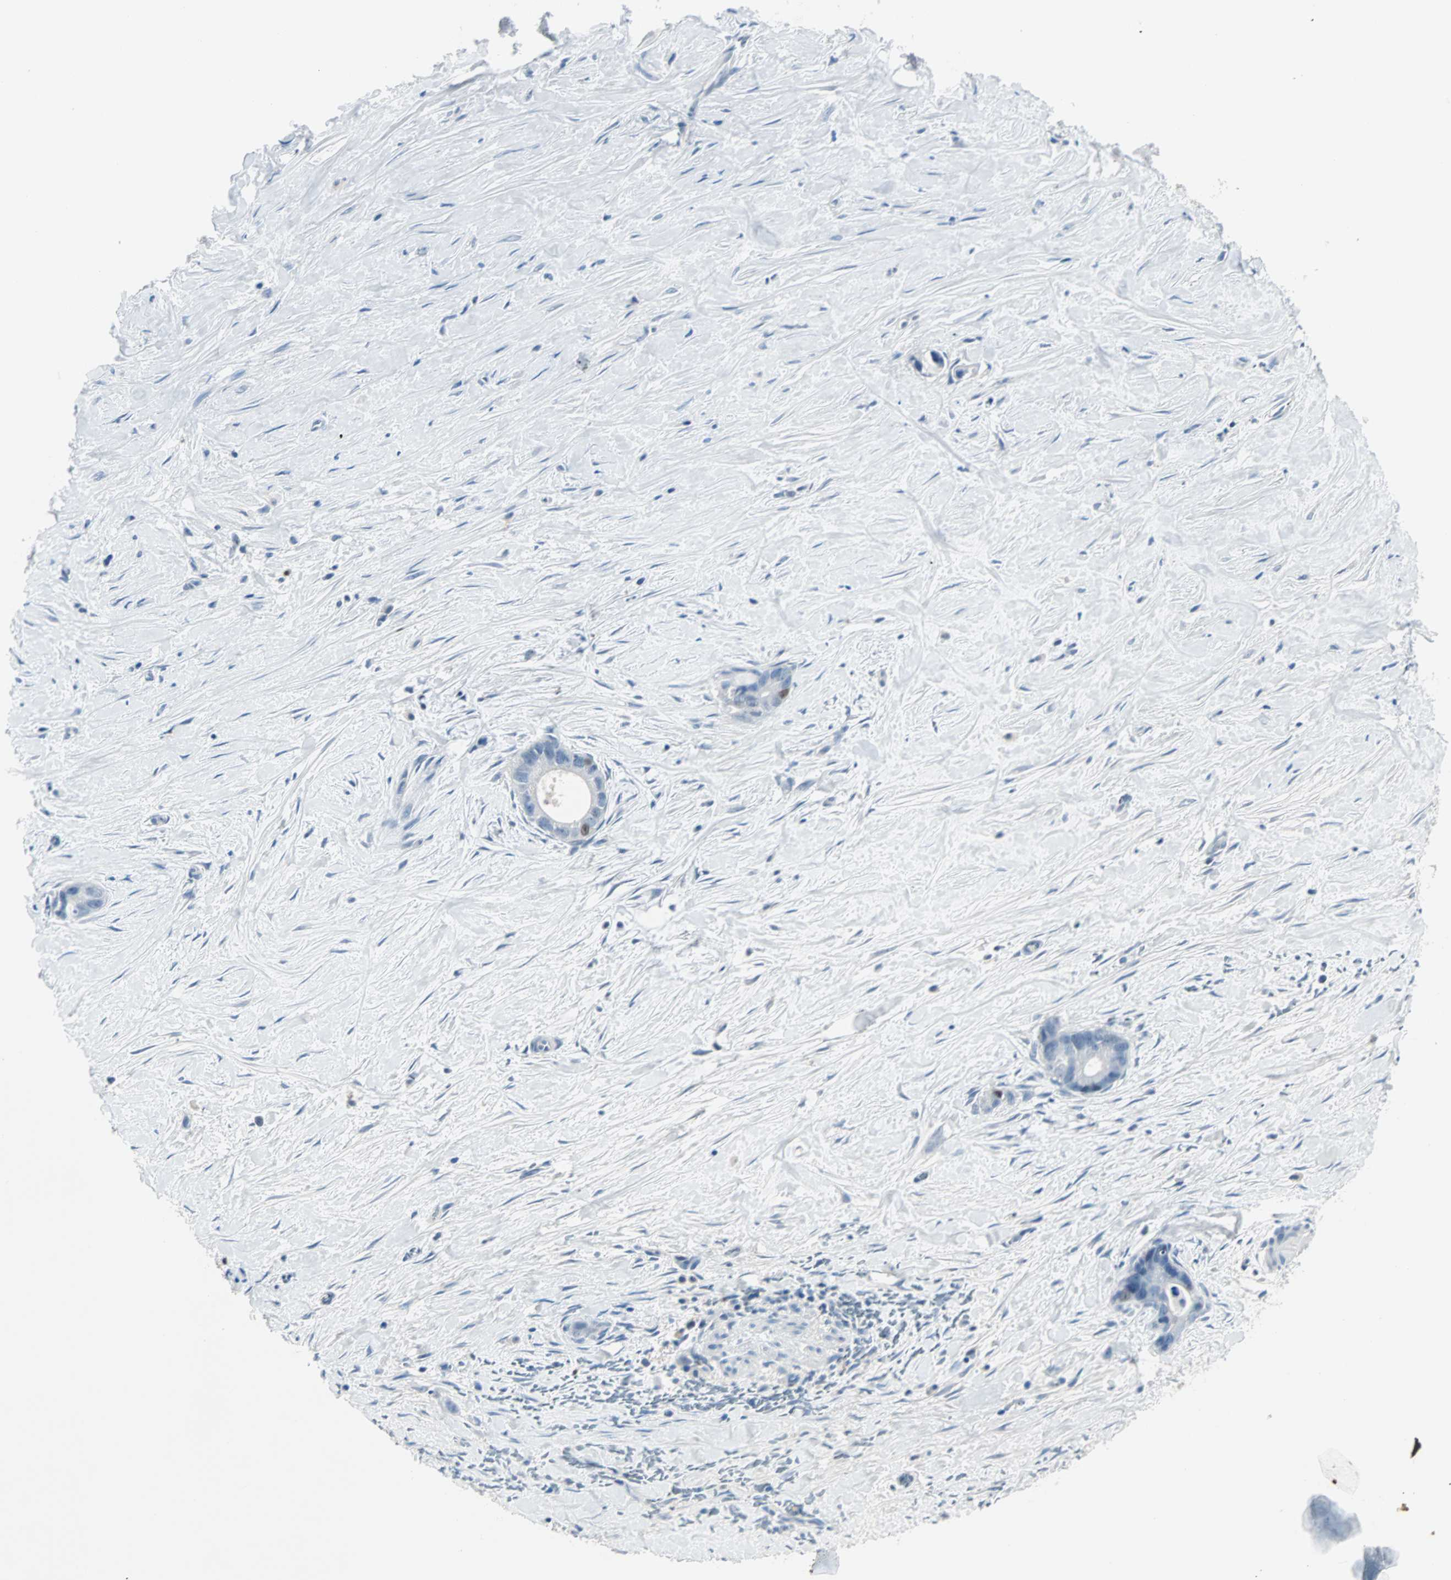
{"staining": {"intensity": "moderate", "quantity": "<25%", "location": "nuclear"}, "tissue": "liver cancer", "cell_type": "Tumor cells", "image_type": "cancer", "snomed": [{"axis": "morphology", "description": "Cholangiocarcinoma"}, {"axis": "topography", "description": "Liver"}], "caption": "Immunohistochemistry (IHC) (DAB) staining of human liver cholangiocarcinoma reveals moderate nuclear protein positivity in approximately <25% of tumor cells.", "gene": "CCNE2", "patient": {"sex": "female", "age": 55}}